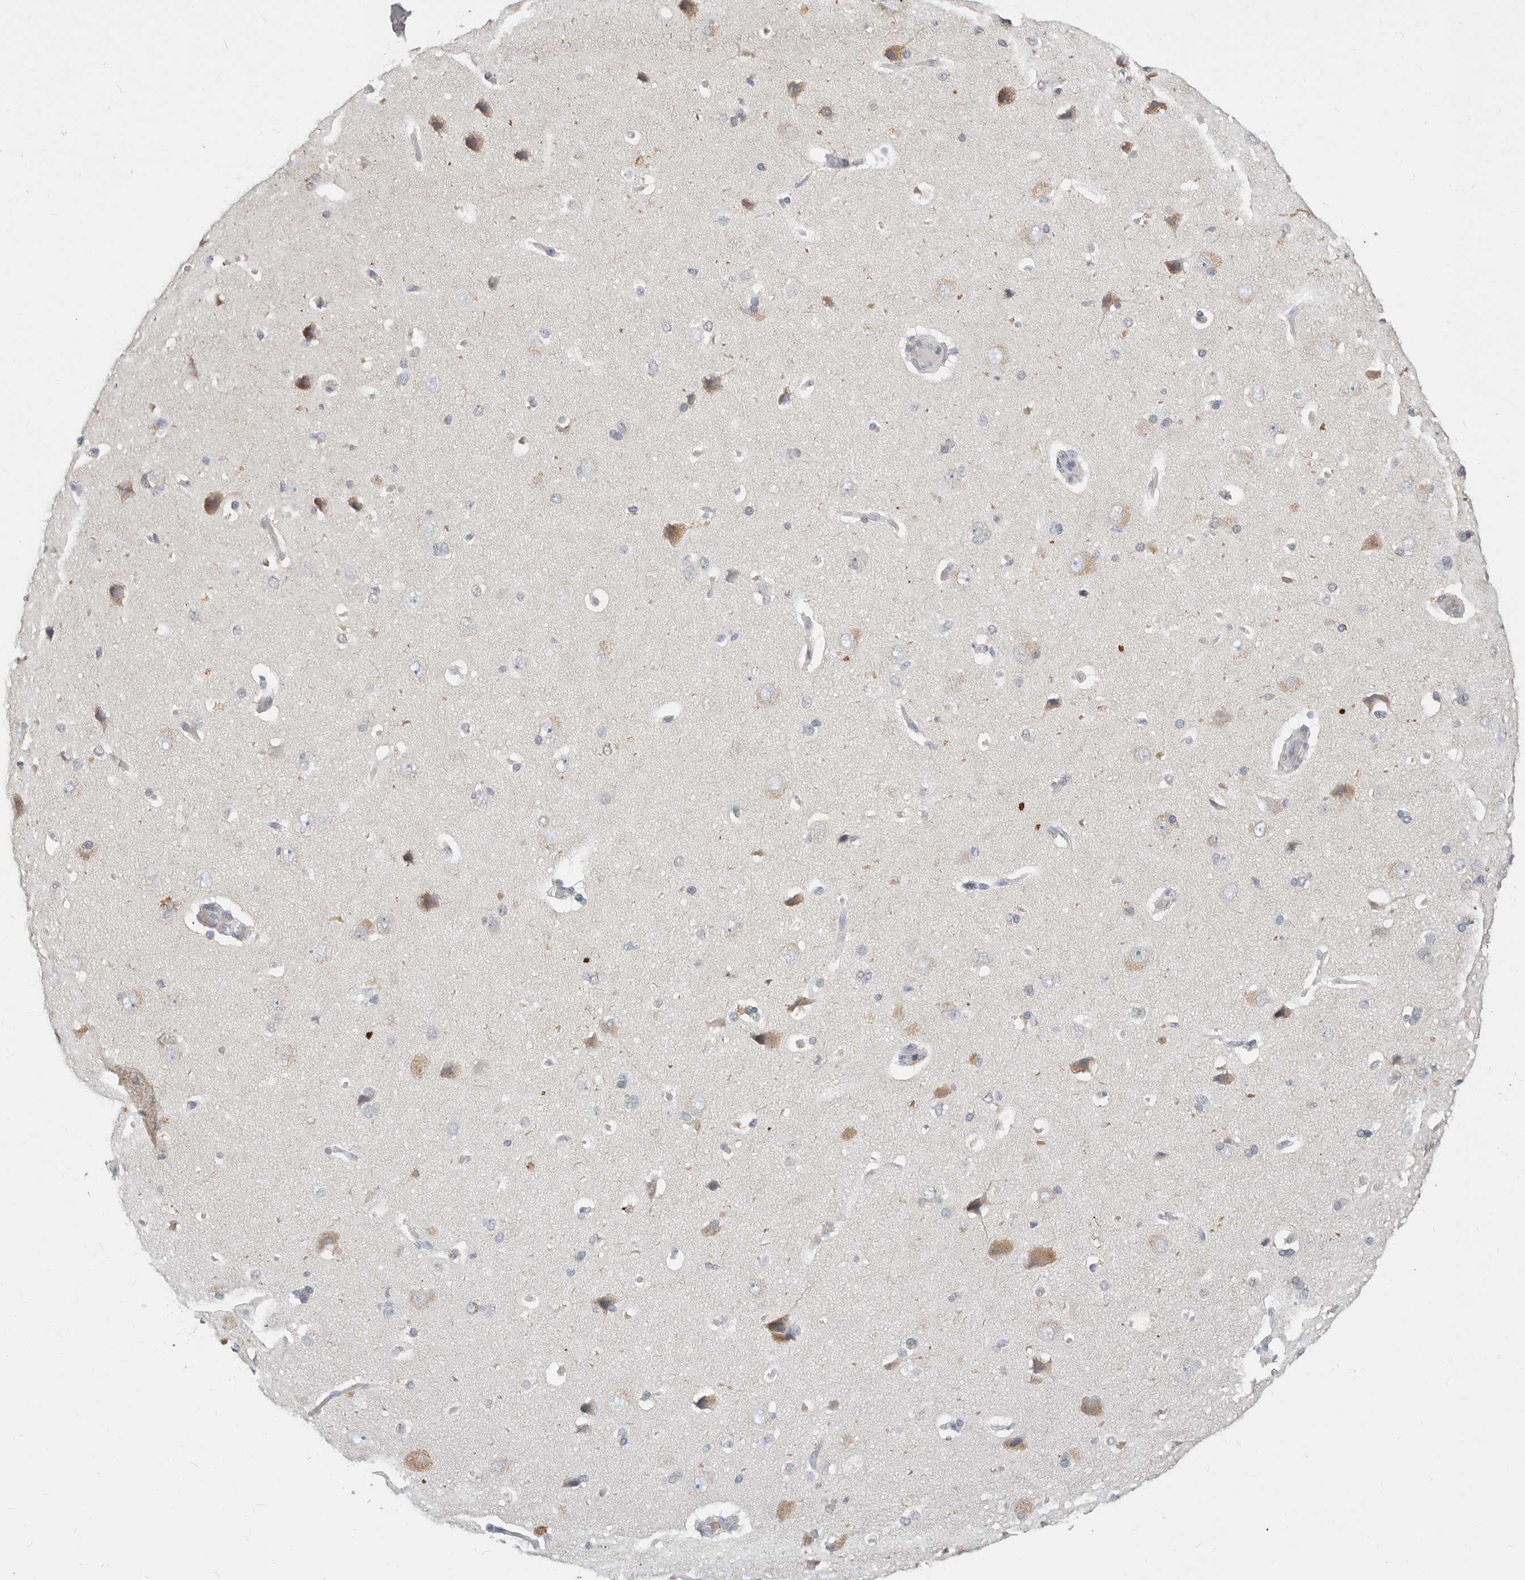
{"staining": {"intensity": "negative", "quantity": "none", "location": "none"}, "tissue": "cerebral cortex", "cell_type": "Endothelial cells", "image_type": "normal", "snomed": [{"axis": "morphology", "description": "Normal tissue, NOS"}, {"axis": "topography", "description": "Cerebral cortex"}], "caption": "Micrograph shows no protein expression in endothelial cells of unremarkable cerebral cortex.", "gene": "TMEM63B", "patient": {"sex": "male", "age": 62}}